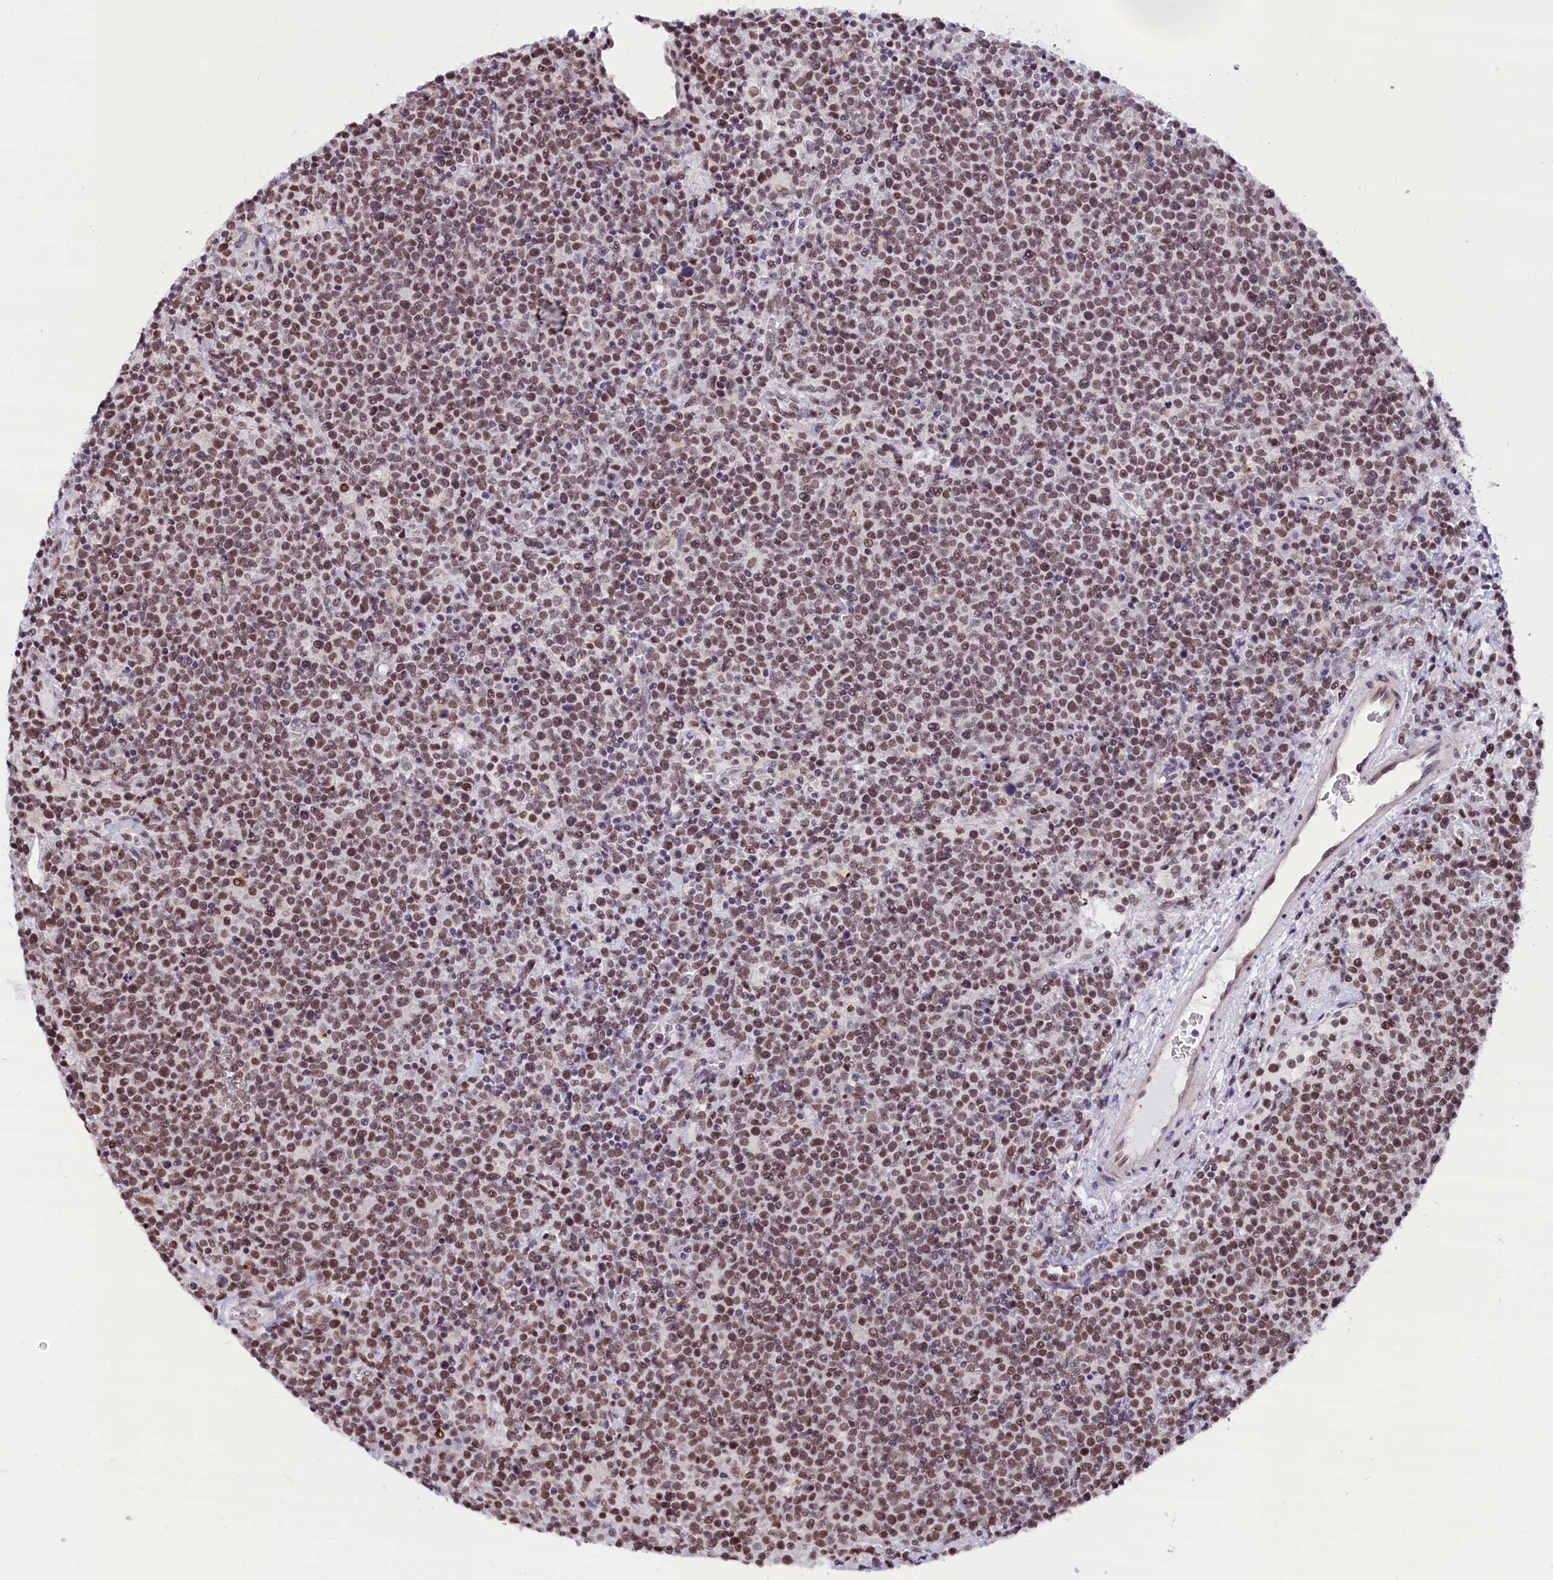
{"staining": {"intensity": "moderate", "quantity": ">75%", "location": "nuclear"}, "tissue": "lymphoma", "cell_type": "Tumor cells", "image_type": "cancer", "snomed": [{"axis": "morphology", "description": "Malignant lymphoma, non-Hodgkin's type, High grade"}, {"axis": "topography", "description": "Lymph node"}], "caption": "Moderate nuclear staining is present in approximately >75% of tumor cells in lymphoma.", "gene": "CDYL2", "patient": {"sex": "male", "age": 61}}